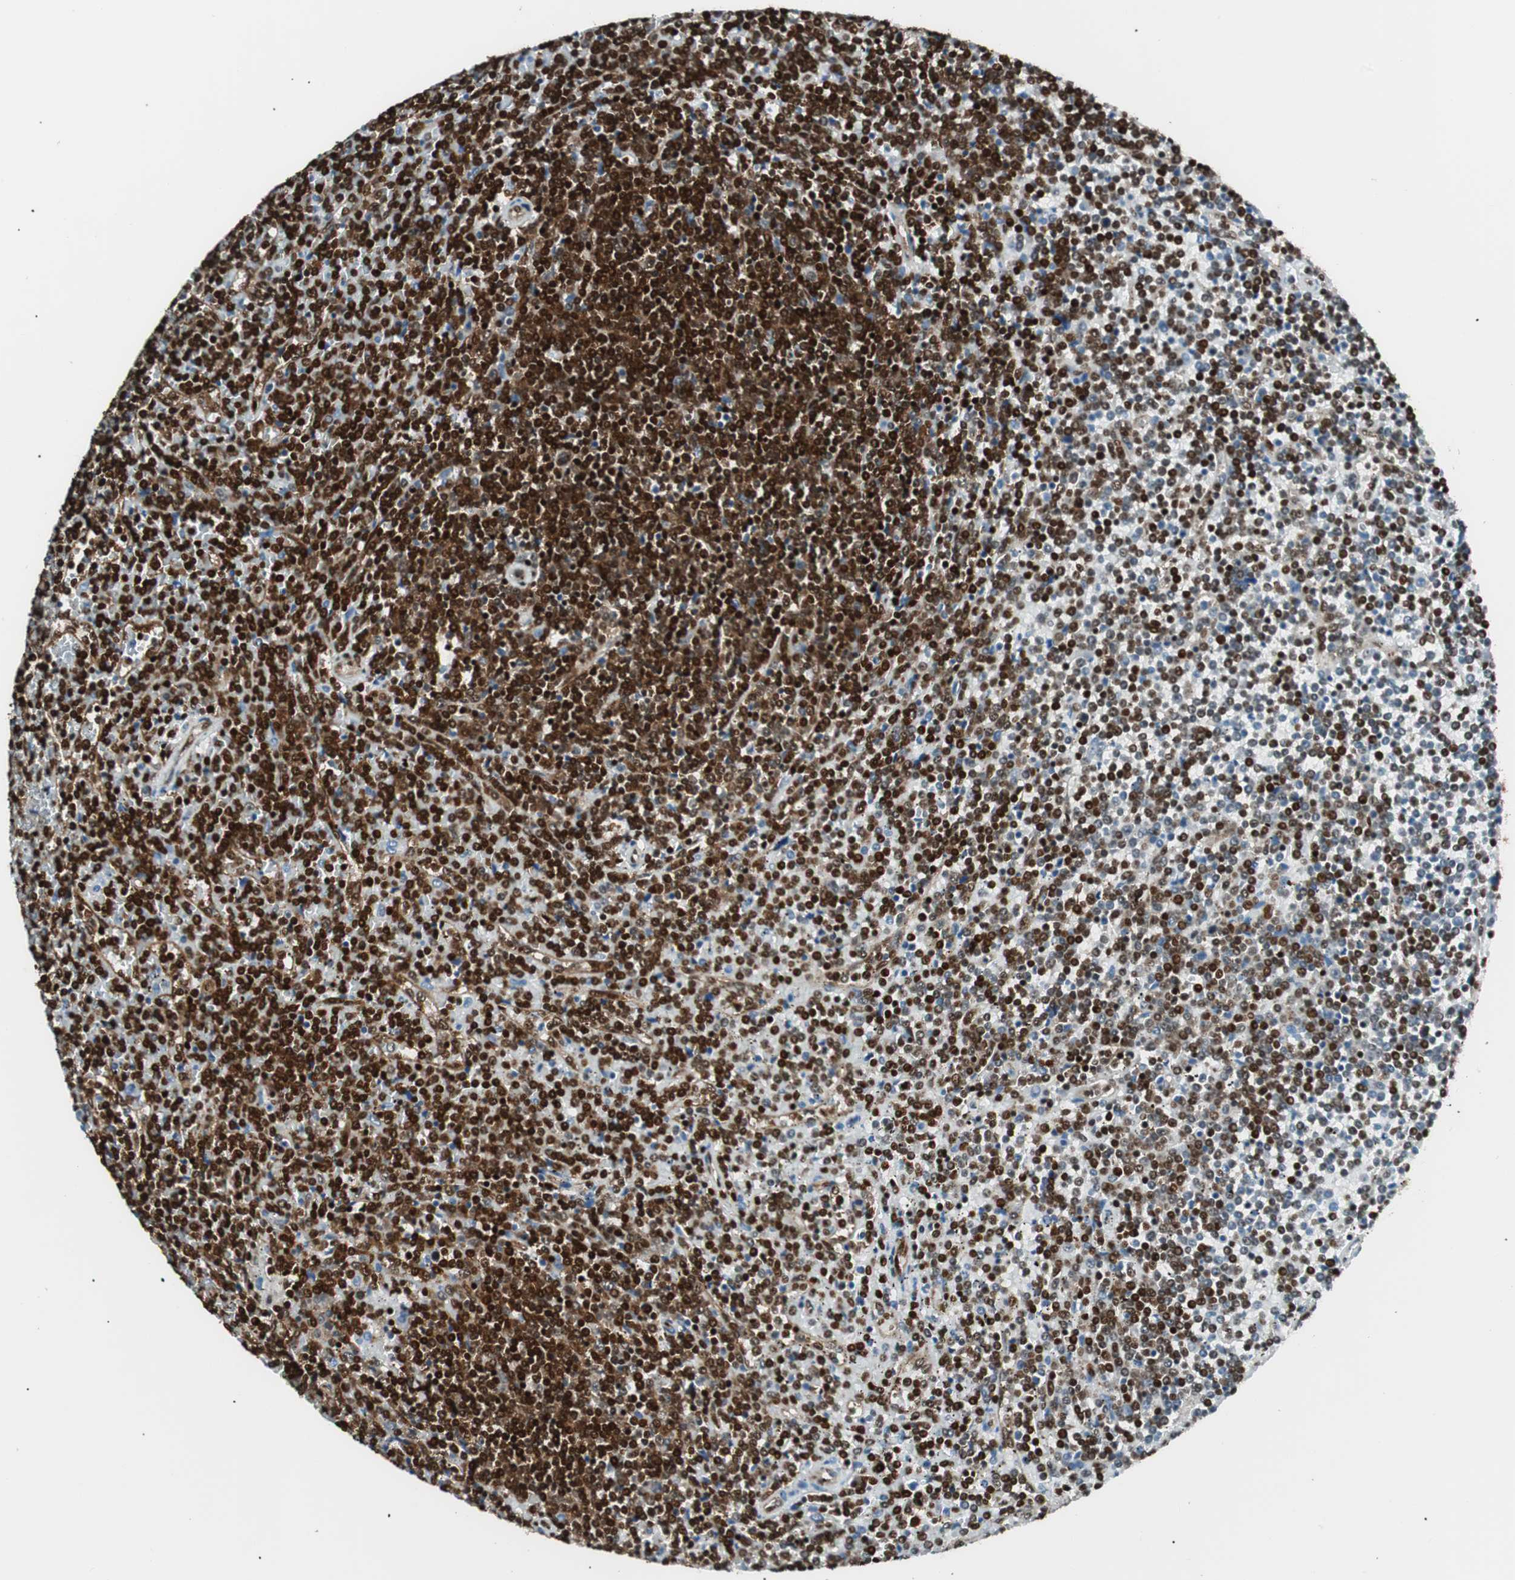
{"staining": {"intensity": "strong", "quantity": ">75%", "location": "nuclear"}, "tissue": "lymphoma", "cell_type": "Tumor cells", "image_type": "cancer", "snomed": [{"axis": "morphology", "description": "Malignant lymphoma, non-Hodgkin's type, Low grade"}, {"axis": "topography", "description": "Spleen"}], "caption": "Strong nuclear expression is identified in about >75% of tumor cells in low-grade malignant lymphoma, non-Hodgkin's type.", "gene": "EWSR1", "patient": {"sex": "female", "age": 19}}